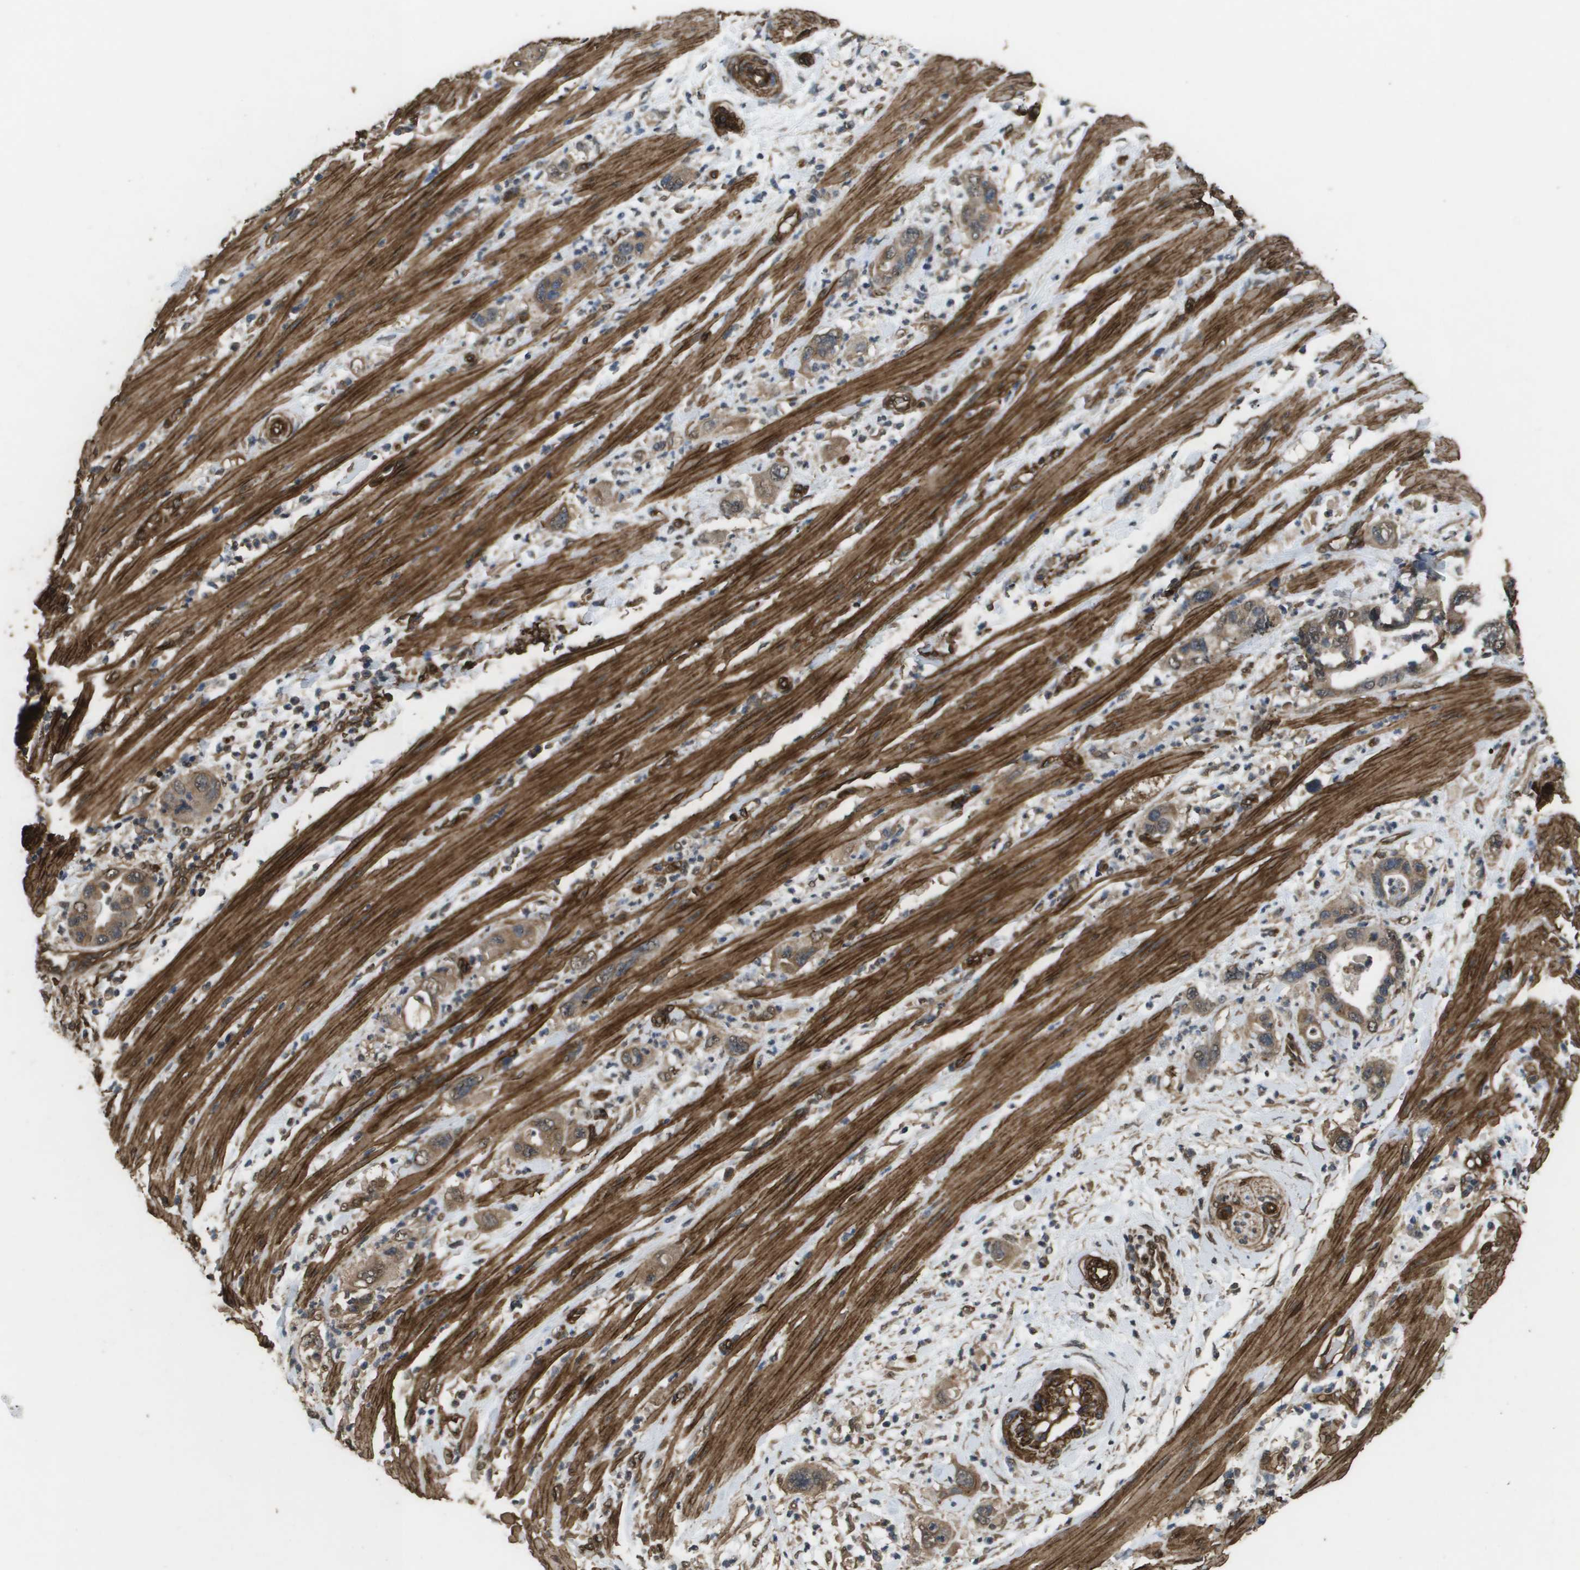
{"staining": {"intensity": "moderate", "quantity": ">75%", "location": "cytoplasmic/membranous"}, "tissue": "pancreatic cancer", "cell_type": "Tumor cells", "image_type": "cancer", "snomed": [{"axis": "morphology", "description": "Adenocarcinoma, NOS"}, {"axis": "topography", "description": "Pancreas"}], "caption": "IHC (DAB (3,3'-diaminobenzidine)) staining of human pancreatic adenocarcinoma shows moderate cytoplasmic/membranous protein expression in about >75% of tumor cells. The protein is shown in brown color, while the nuclei are stained blue.", "gene": "AAMP", "patient": {"sex": "female", "age": 71}}